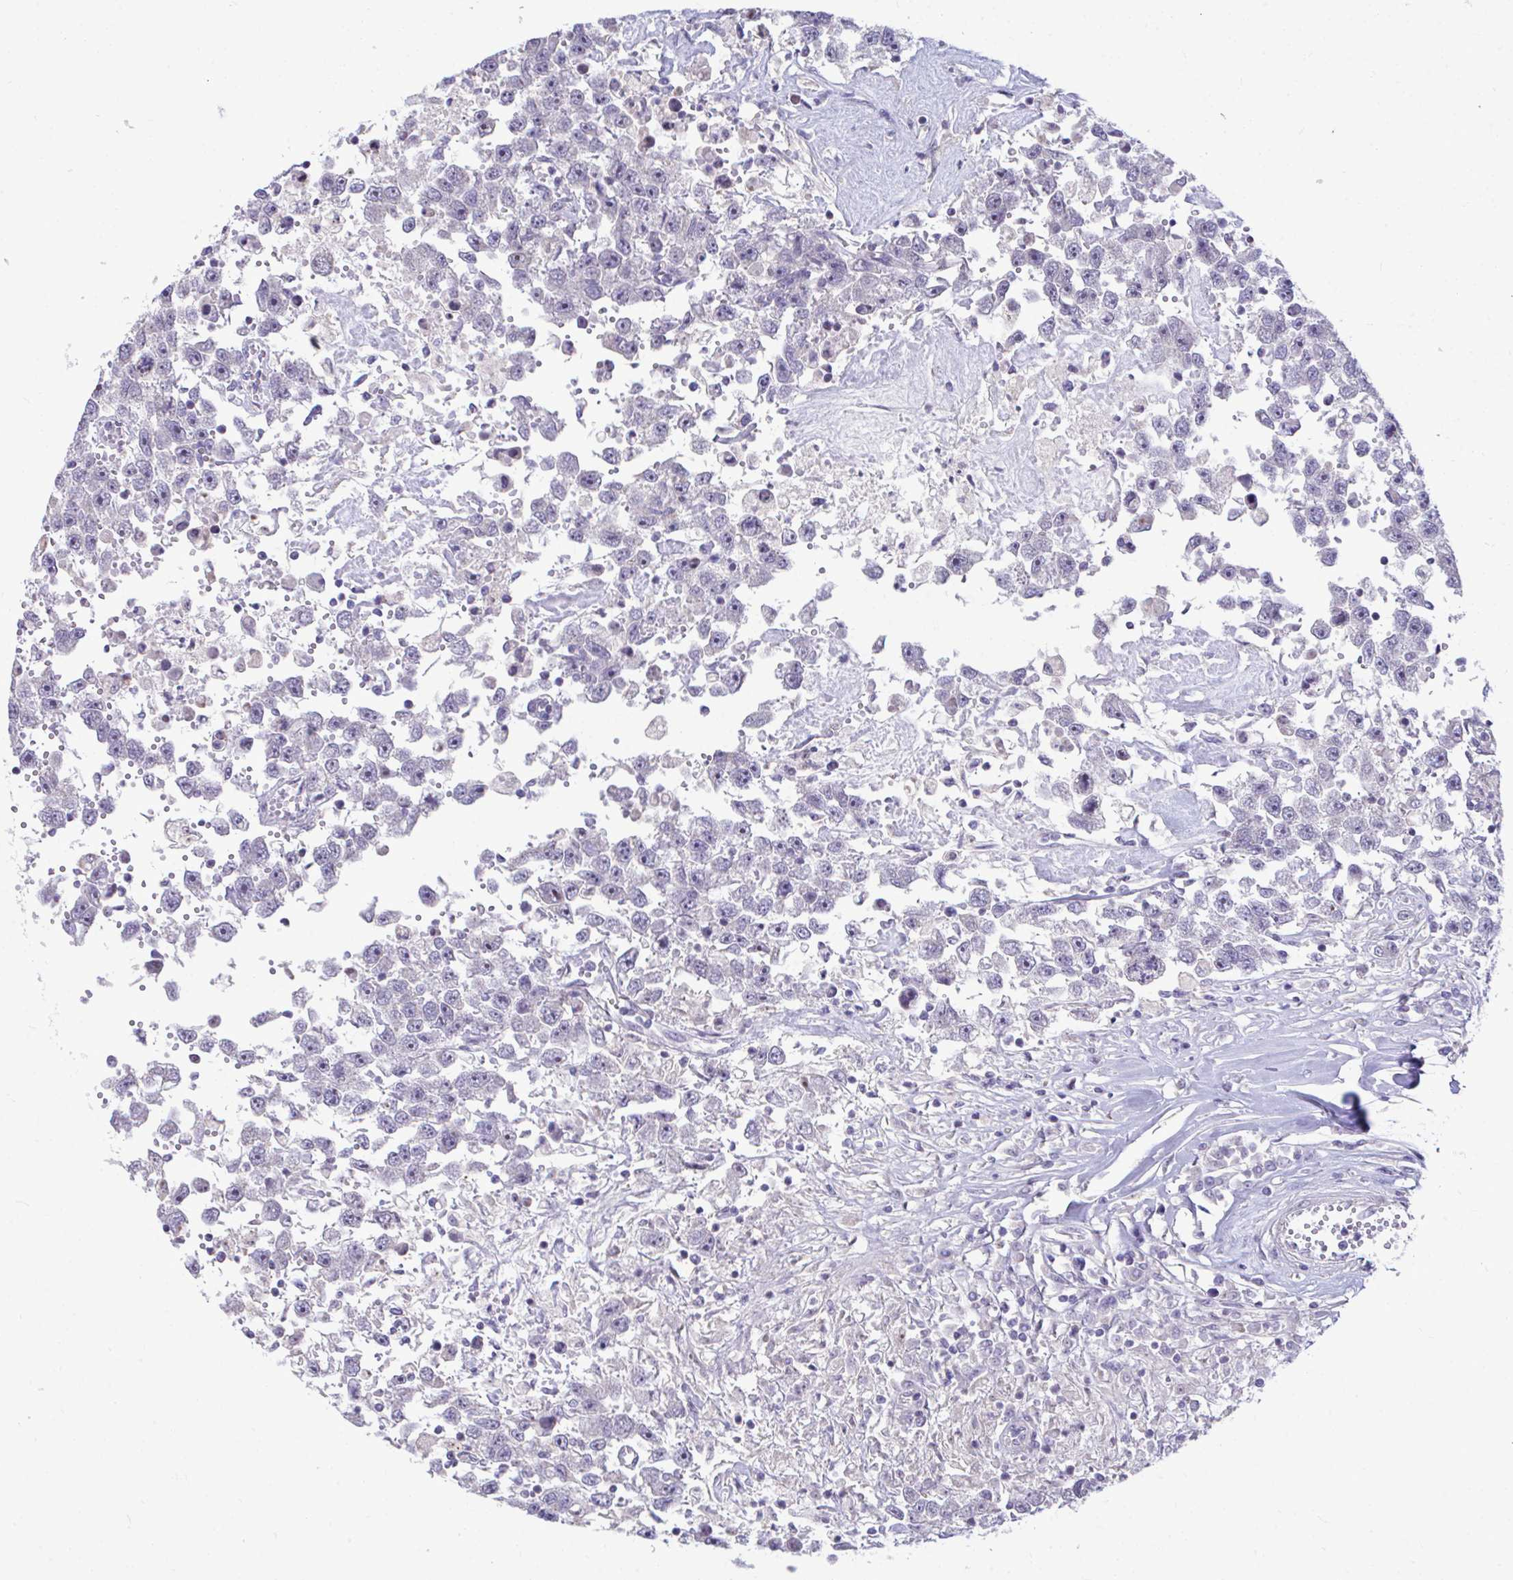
{"staining": {"intensity": "negative", "quantity": "none", "location": "none"}, "tissue": "testis cancer", "cell_type": "Tumor cells", "image_type": "cancer", "snomed": [{"axis": "morphology", "description": "Carcinoma, Embryonal, NOS"}, {"axis": "topography", "description": "Testis"}], "caption": "This is an IHC histopathology image of human embryonal carcinoma (testis). There is no expression in tumor cells.", "gene": "PIGK", "patient": {"sex": "male", "age": 83}}